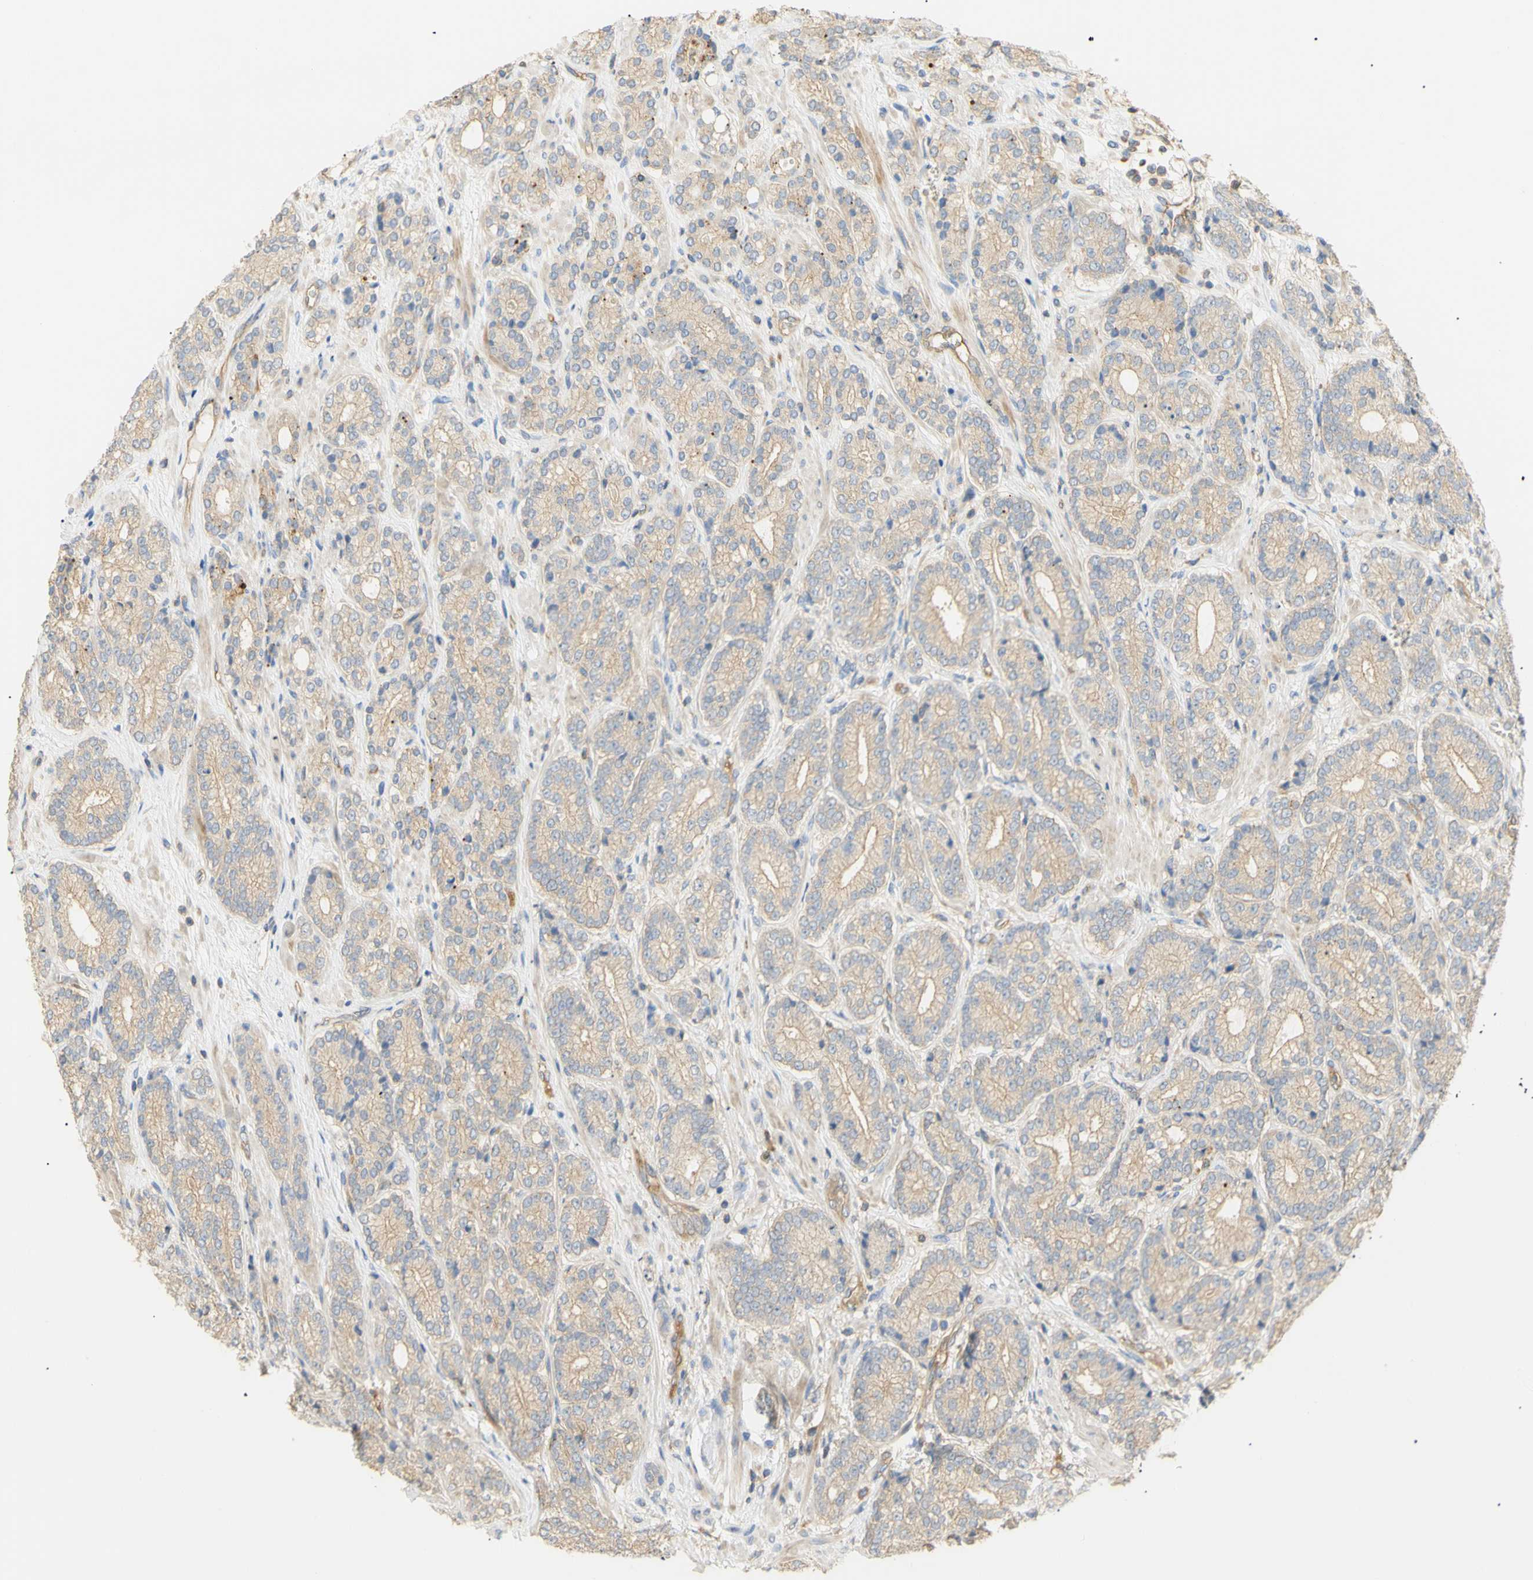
{"staining": {"intensity": "weak", "quantity": "25%-75%", "location": "cytoplasmic/membranous"}, "tissue": "prostate cancer", "cell_type": "Tumor cells", "image_type": "cancer", "snomed": [{"axis": "morphology", "description": "Adenocarcinoma, High grade"}, {"axis": "topography", "description": "Prostate"}], "caption": "DAB immunohistochemical staining of adenocarcinoma (high-grade) (prostate) reveals weak cytoplasmic/membranous protein positivity in about 25%-75% of tumor cells. (DAB (3,3'-diaminobenzidine) IHC with brightfield microscopy, high magnification).", "gene": "KCNE4", "patient": {"sex": "male", "age": 61}}